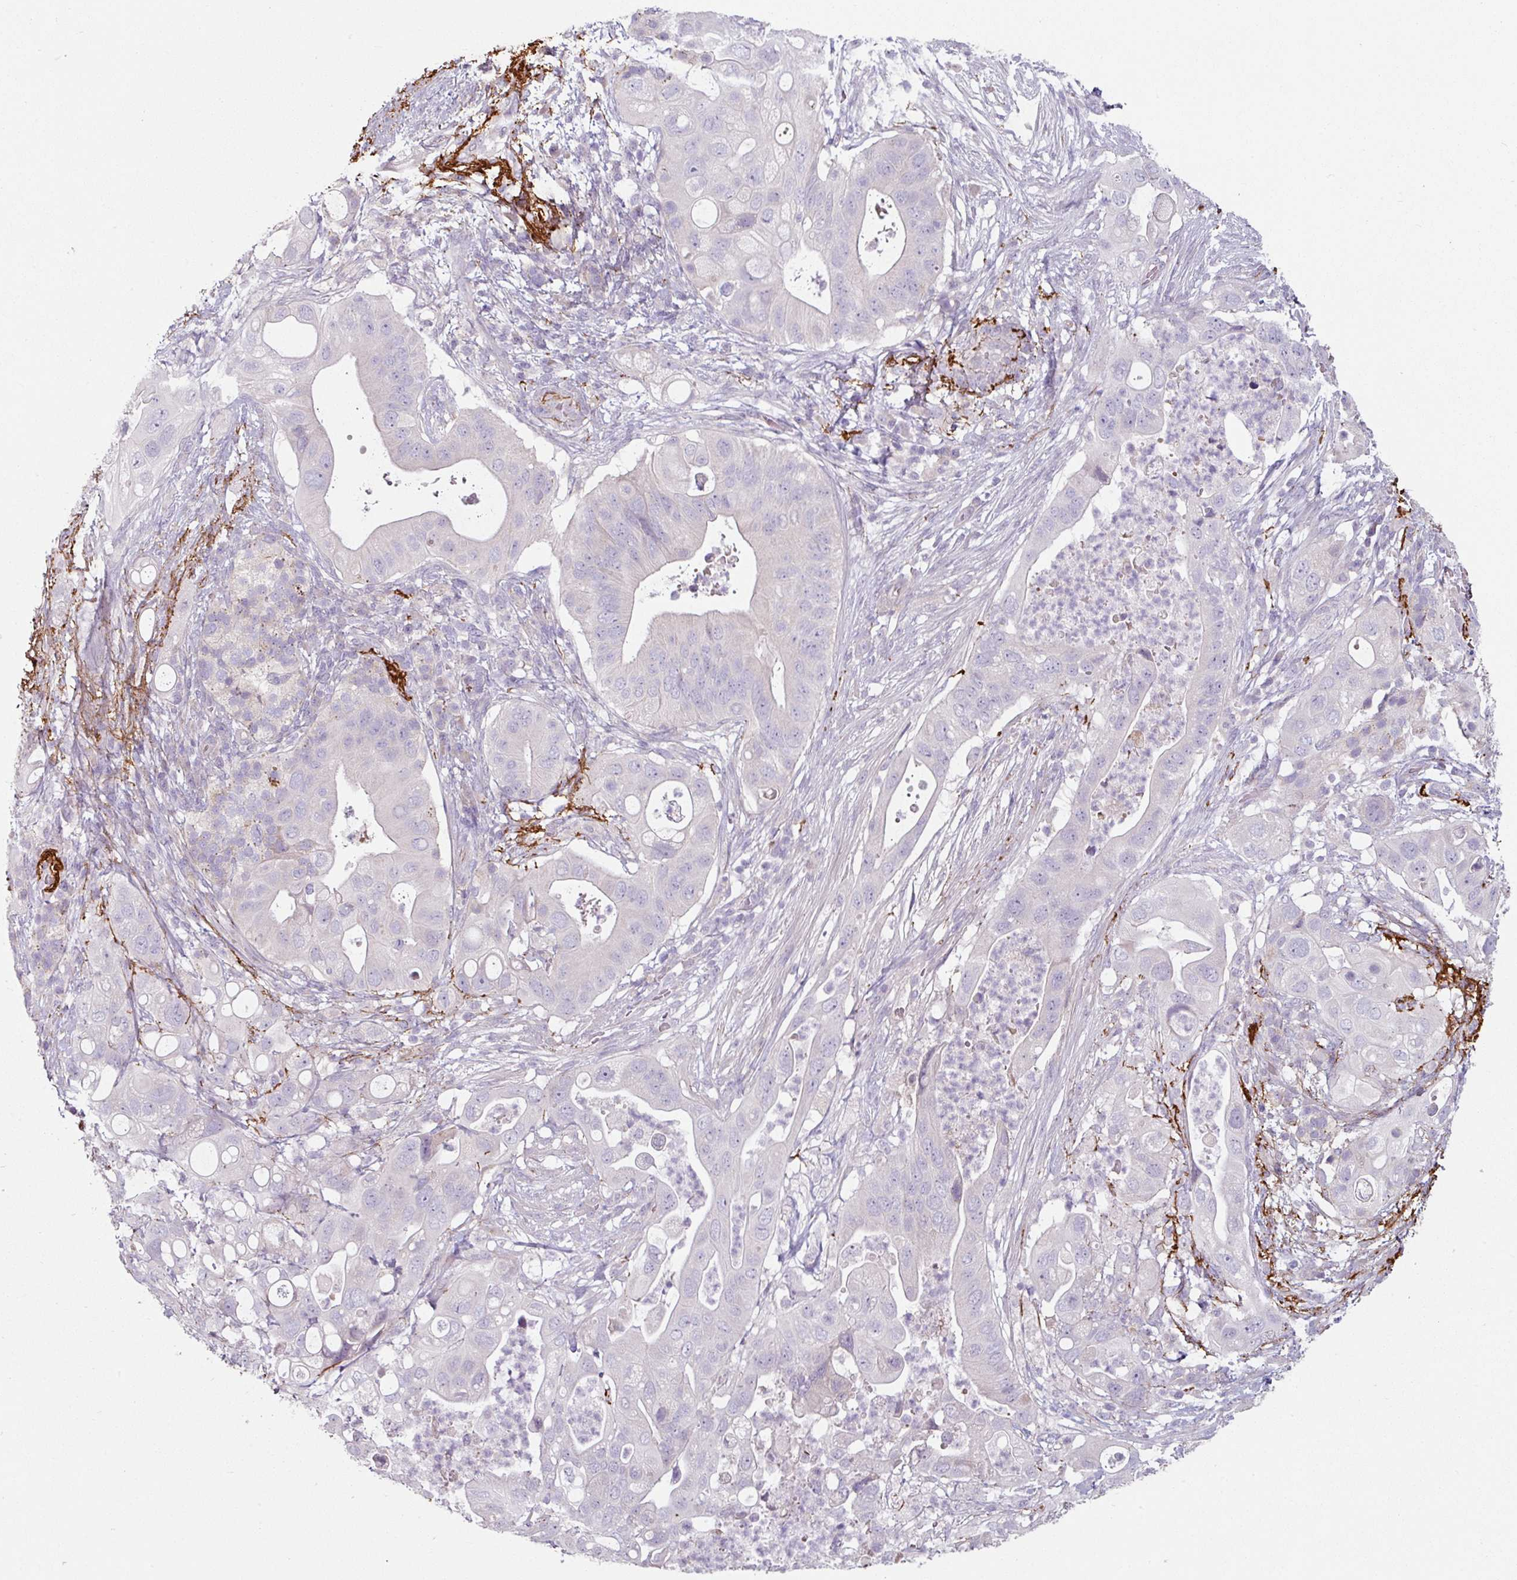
{"staining": {"intensity": "negative", "quantity": "none", "location": "none"}, "tissue": "pancreatic cancer", "cell_type": "Tumor cells", "image_type": "cancer", "snomed": [{"axis": "morphology", "description": "Adenocarcinoma, NOS"}, {"axis": "topography", "description": "Pancreas"}], "caption": "Immunohistochemistry (IHC) photomicrograph of adenocarcinoma (pancreatic) stained for a protein (brown), which demonstrates no positivity in tumor cells.", "gene": "MTMR14", "patient": {"sex": "female", "age": 72}}